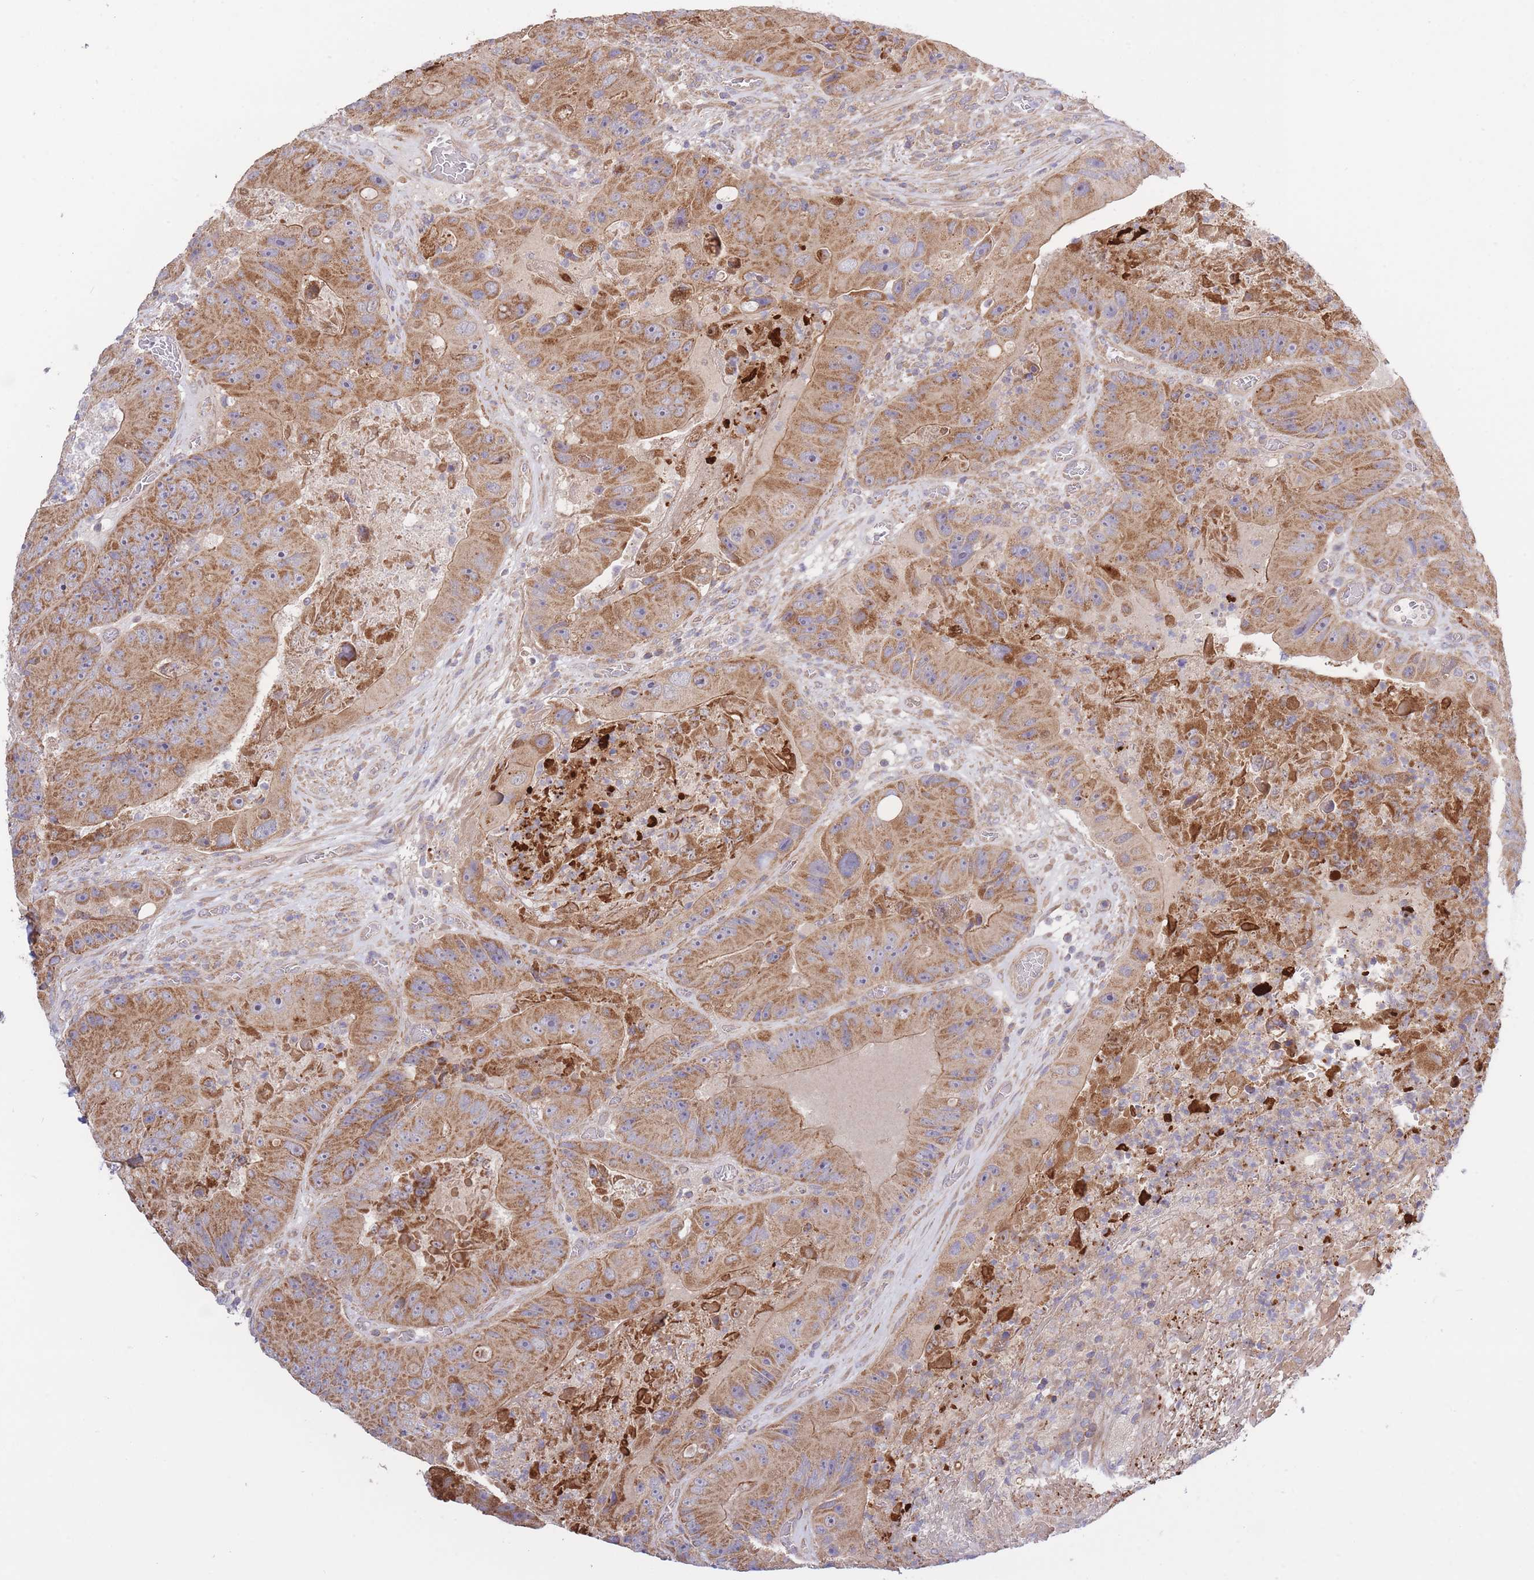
{"staining": {"intensity": "moderate", "quantity": ">75%", "location": "cytoplasmic/membranous"}, "tissue": "colorectal cancer", "cell_type": "Tumor cells", "image_type": "cancer", "snomed": [{"axis": "morphology", "description": "Adenocarcinoma, NOS"}, {"axis": "topography", "description": "Colon"}], "caption": "Moderate cytoplasmic/membranous positivity is present in approximately >75% of tumor cells in colorectal cancer (adenocarcinoma).", "gene": "ATP13A2", "patient": {"sex": "female", "age": 86}}